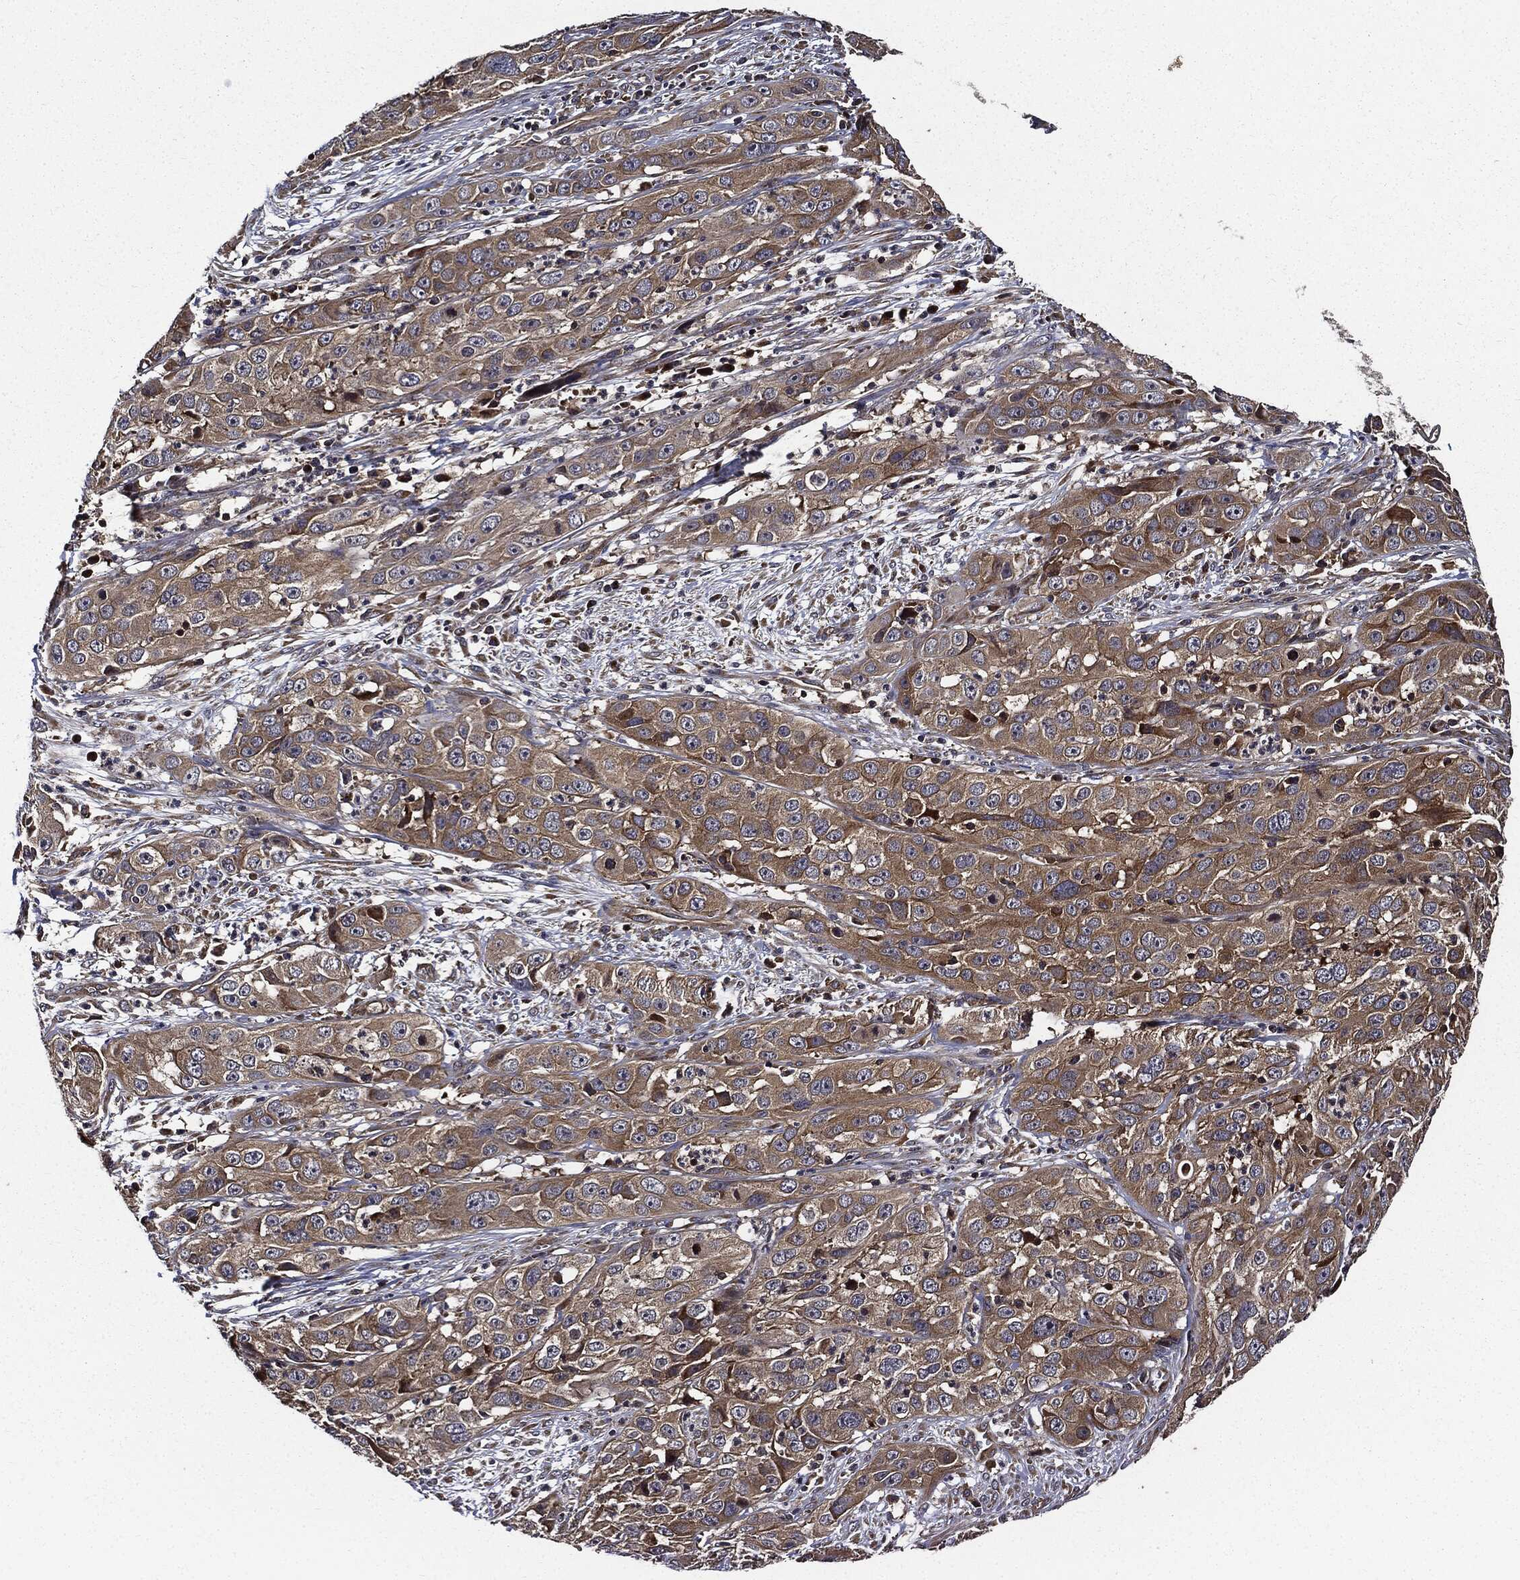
{"staining": {"intensity": "weak", "quantity": "25%-75%", "location": "cytoplasmic/membranous"}, "tissue": "cervical cancer", "cell_type": "Tumor cells", "image_type": "cancer", "snomed": [{"axis": "morphology", "description": "Squamous cell carcinoma, NOS"}, {"axis": "topography", "description": "Cervix"}], "caption": "Immunohistochemical staining of cervical cancer displays weak cytoplasmic/membranous protein positivity in about 25%-75% of tumor cells.", "gene": "HTT", "patient": {"sex": "female", "age": 32}}